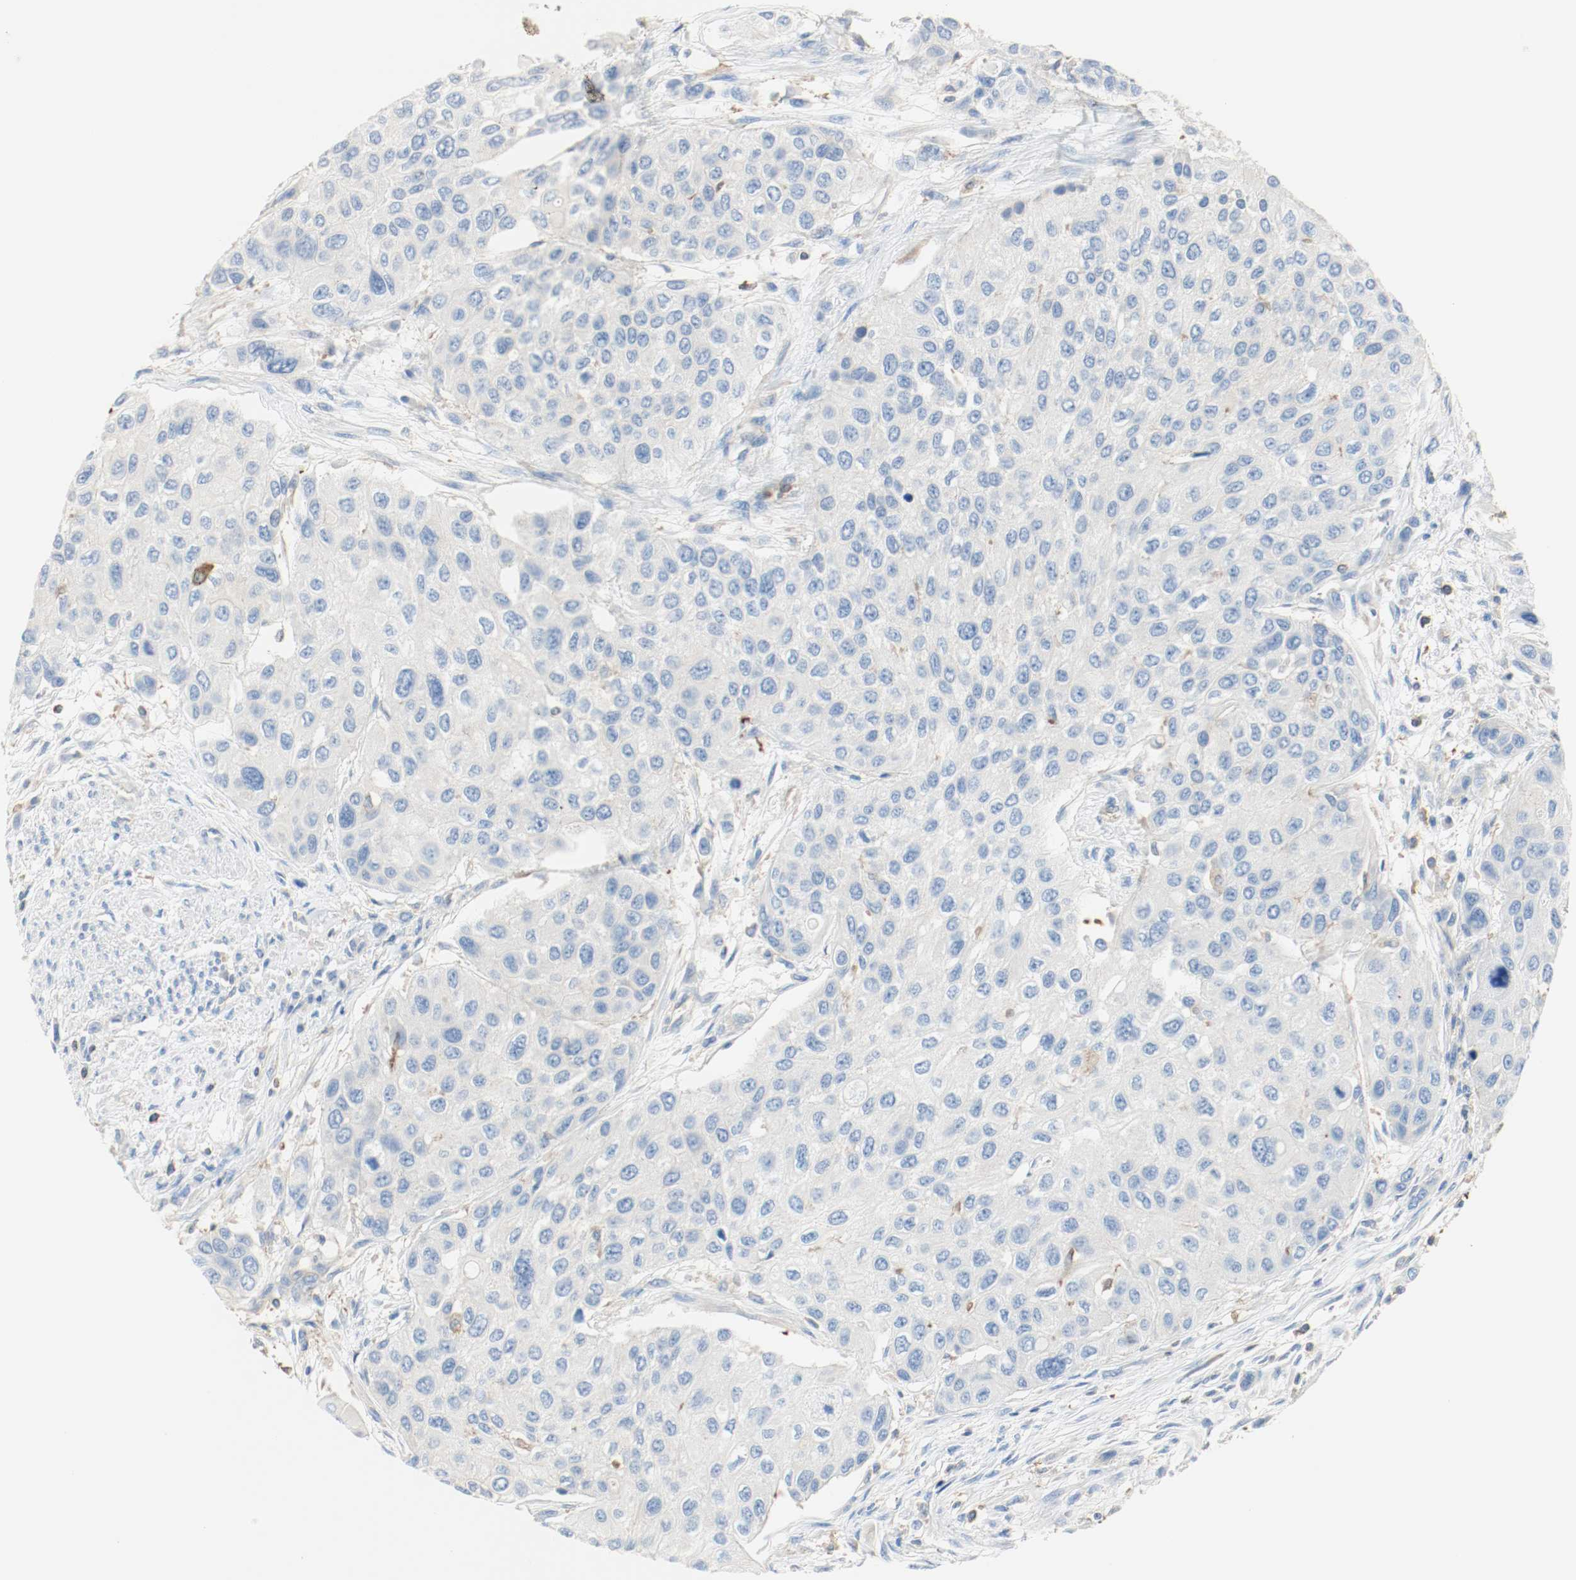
{"staining": {"intensity": "negative", "quantity": "none", "location": "none"}, "tissue": "urothelial cancer", "cell_type": "Tumor cells", "image_type": "cancer", "snomed": [{"axis": "morphology", "description": "Urothelial carcinoma, High grade"}, {"axis": "topography", "description": "Urinary bladder"}], "caption": "This is an immunohistochemistry (IHC) photomicrograph of urothelial carcinoma (high-grade). There is no staining in tumor cells.", "gene": "ARPC1B", "patient": {"sex": "female", "age": 56}}